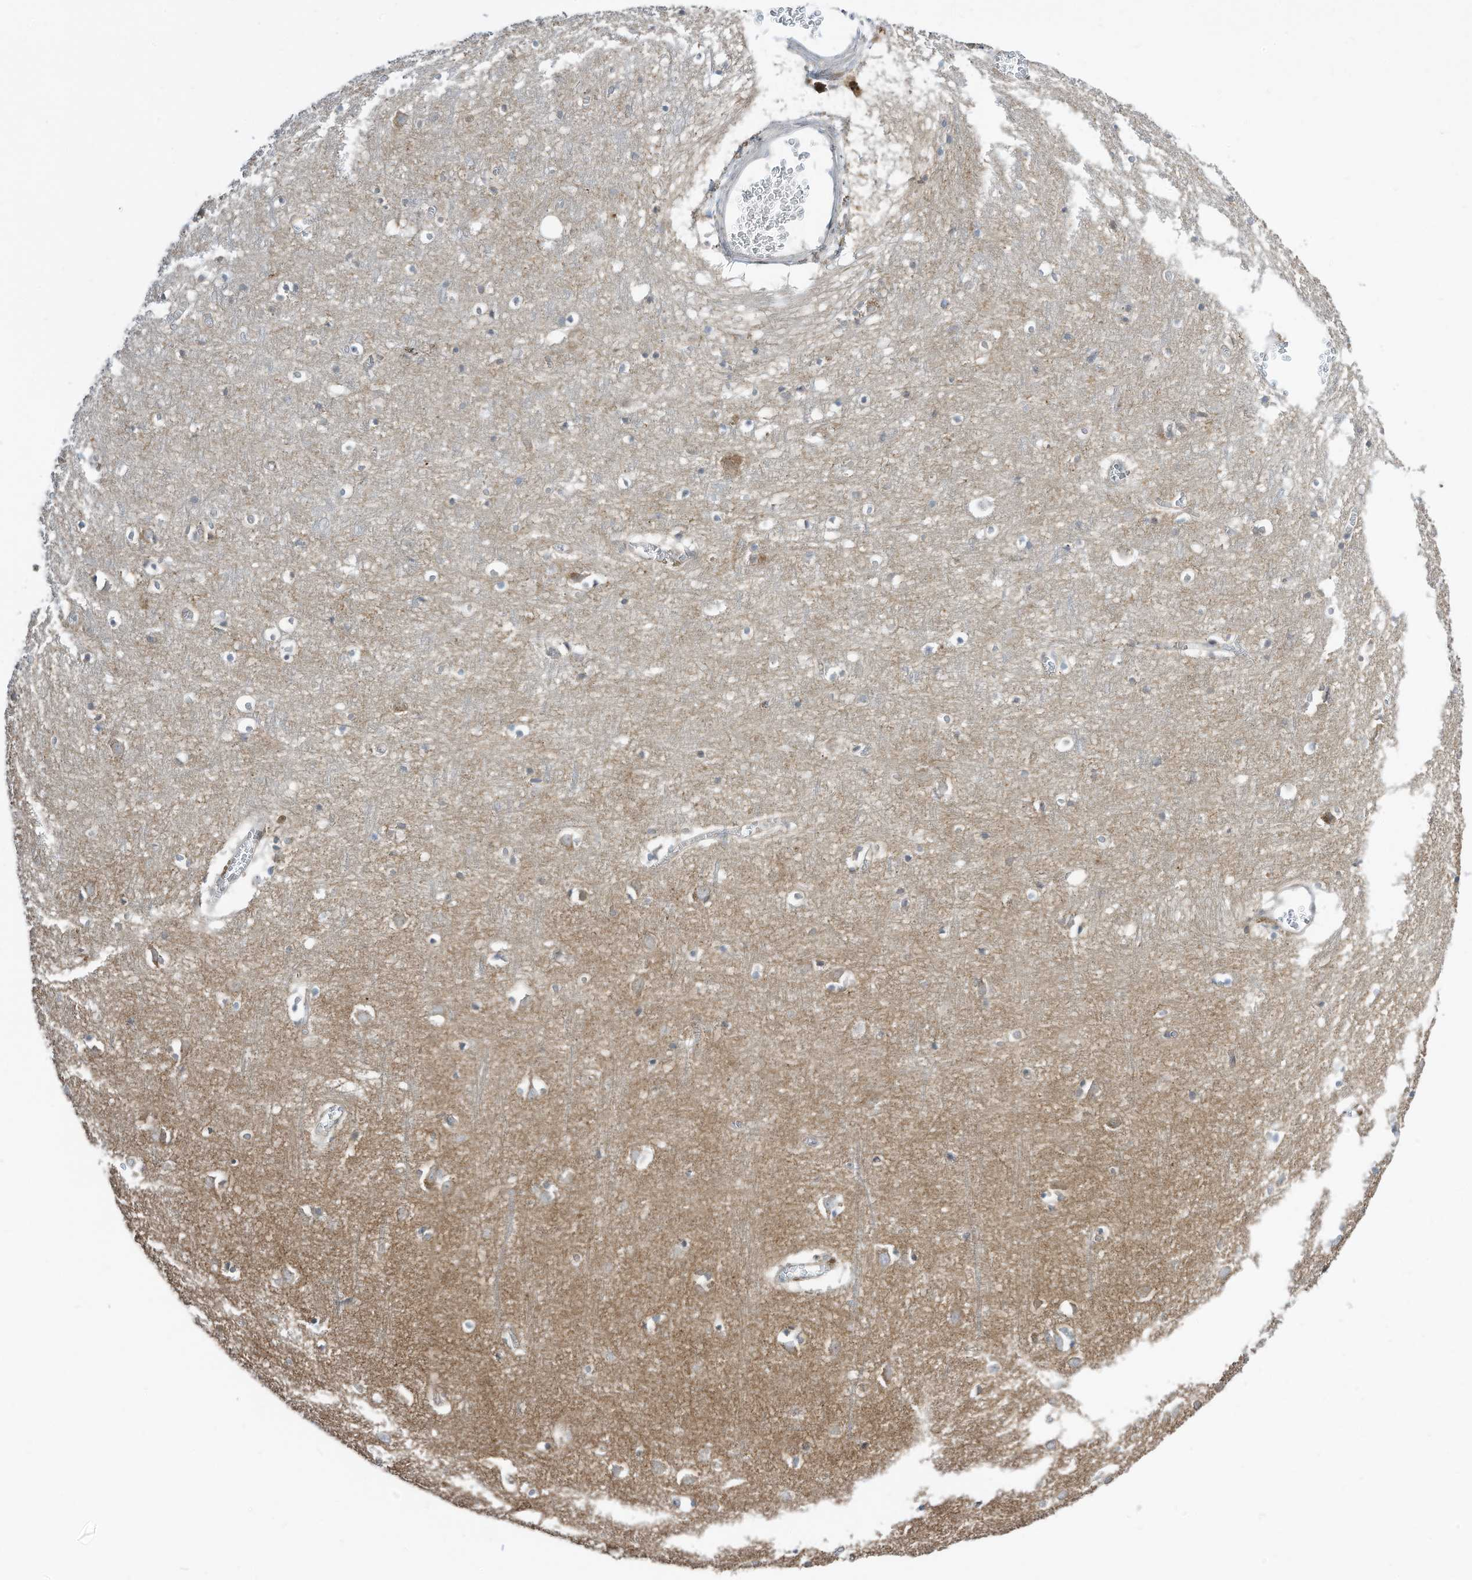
{"staining": {"intensity": "moderate", "quantity": "<25%", "location": "cytoplasmic/membranous"}, "tissue": "cerebral cortex", "cell_type": "Endothelial cells", "image_type": "normal", "snomed": [{"axis": "morphology", "description": "Normal tissue, NOS"}, {"axis": "topography", "description": "Cerebral cortex"}], "caption": "Cerebral cortex stained with a brown dye reveals moderate cytoplasmic/membranous positive staining in about <25% of endothelial cells.", "gene": "DZIP3", "patient": {"sex": "female", "age": 64}}